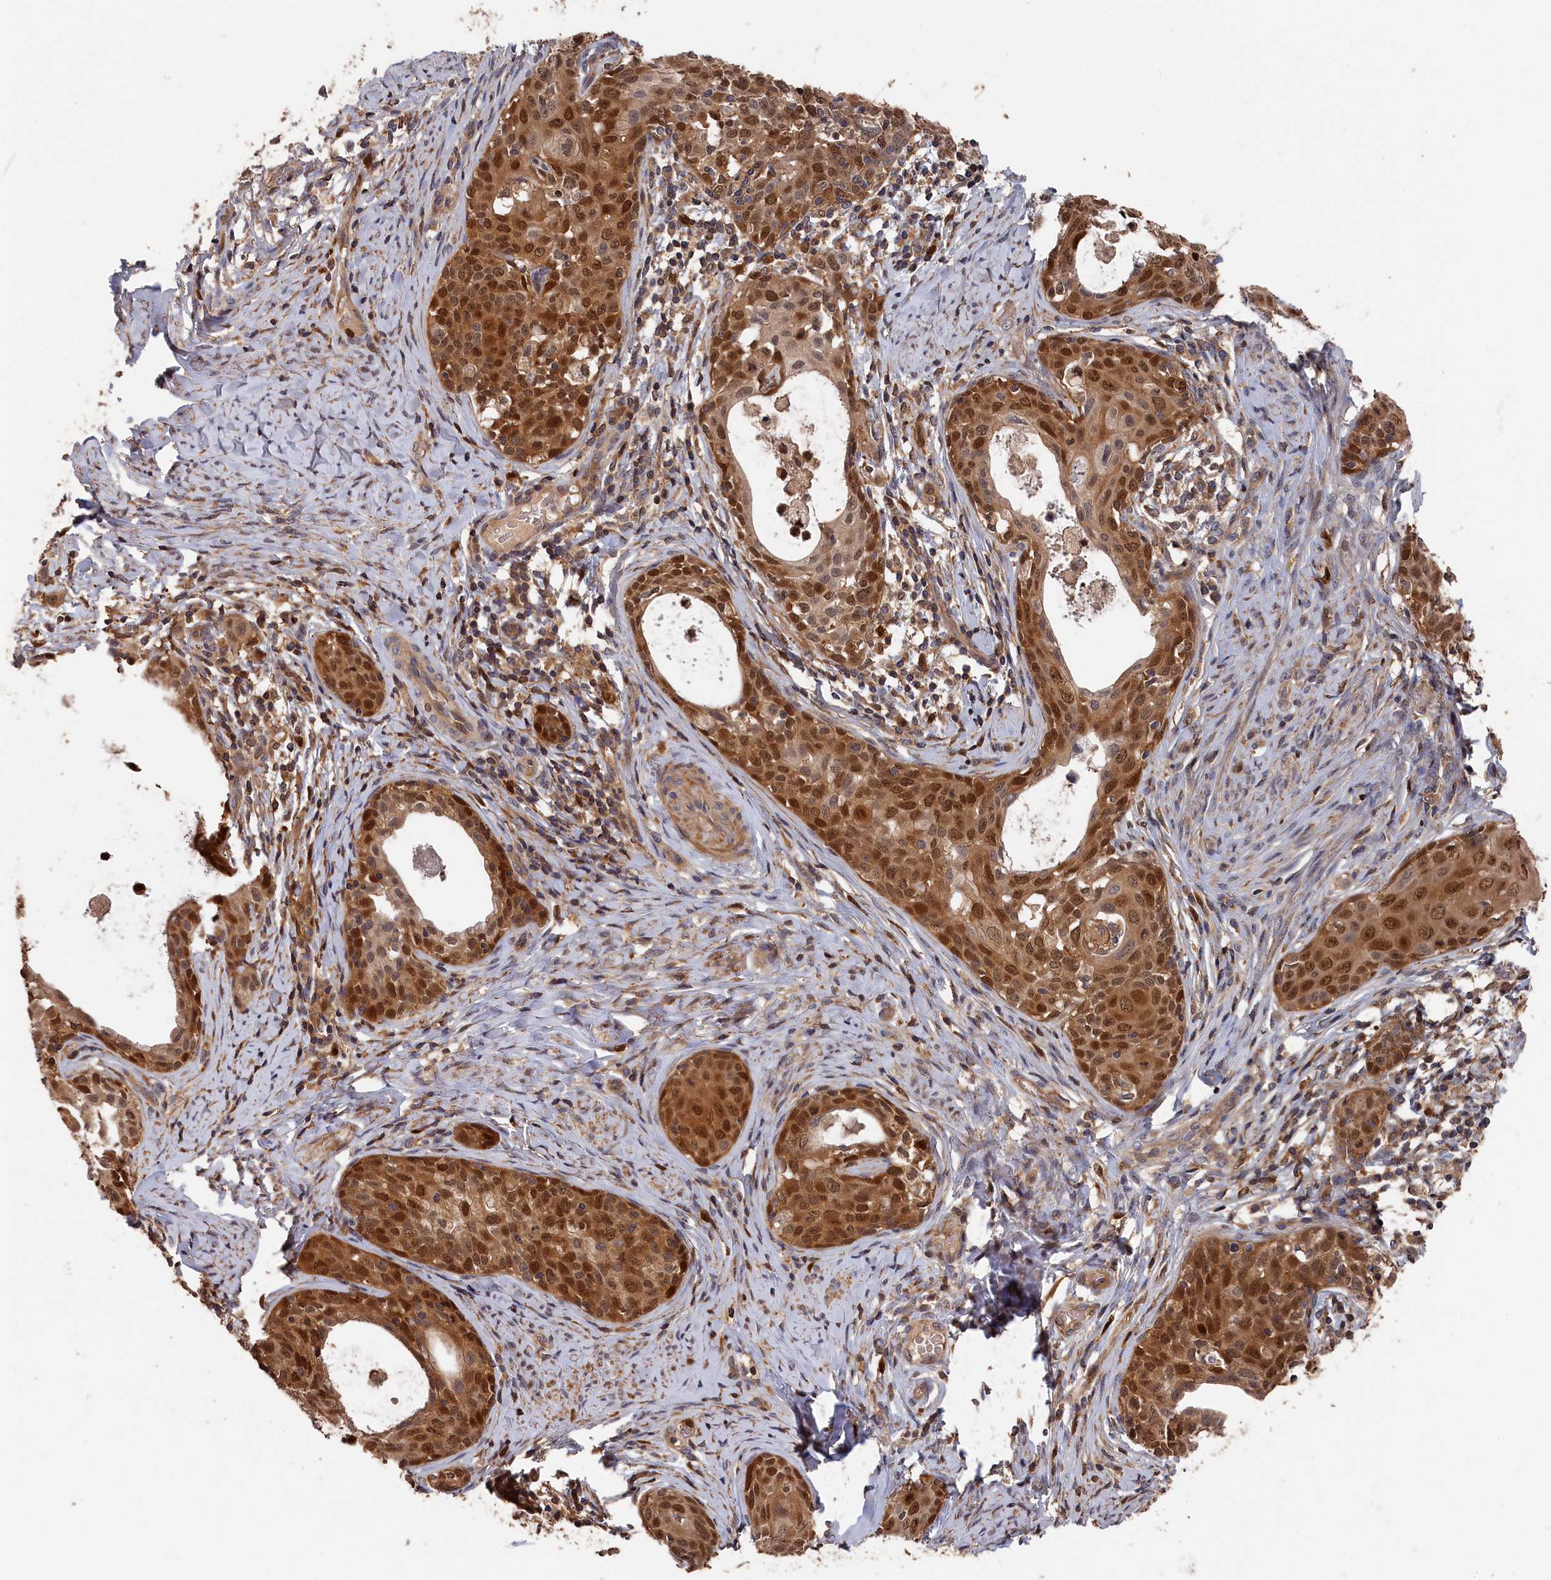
{"staining": {"intensity": "moderate", "quantity": ">75%", "location": "cytoplasmic/membranous,nuclear"}, "tissue": "cervical cancer", "cell_type": "Tumor cells", "image_type": "cancer", "snomed": [{"axis": "morphology", "description": "Squamous cell carcinoma, NOS"}, {"axis": "morphology", "description": "Adenocarcinoma, NOS"}, {"axis": "topography", "description": "Cervix"}], "caption": "Immunohistochemistry (IHC) micrograph of squamous cell carcinoma (cervical) stained for a protein (brown), which shows medium levels of moderate cytoplasmic/membranous and nuclear staining in about >75% of tumor cells.", "gene": "RMI2", "patient": {"sex": "female", "age": 52}}